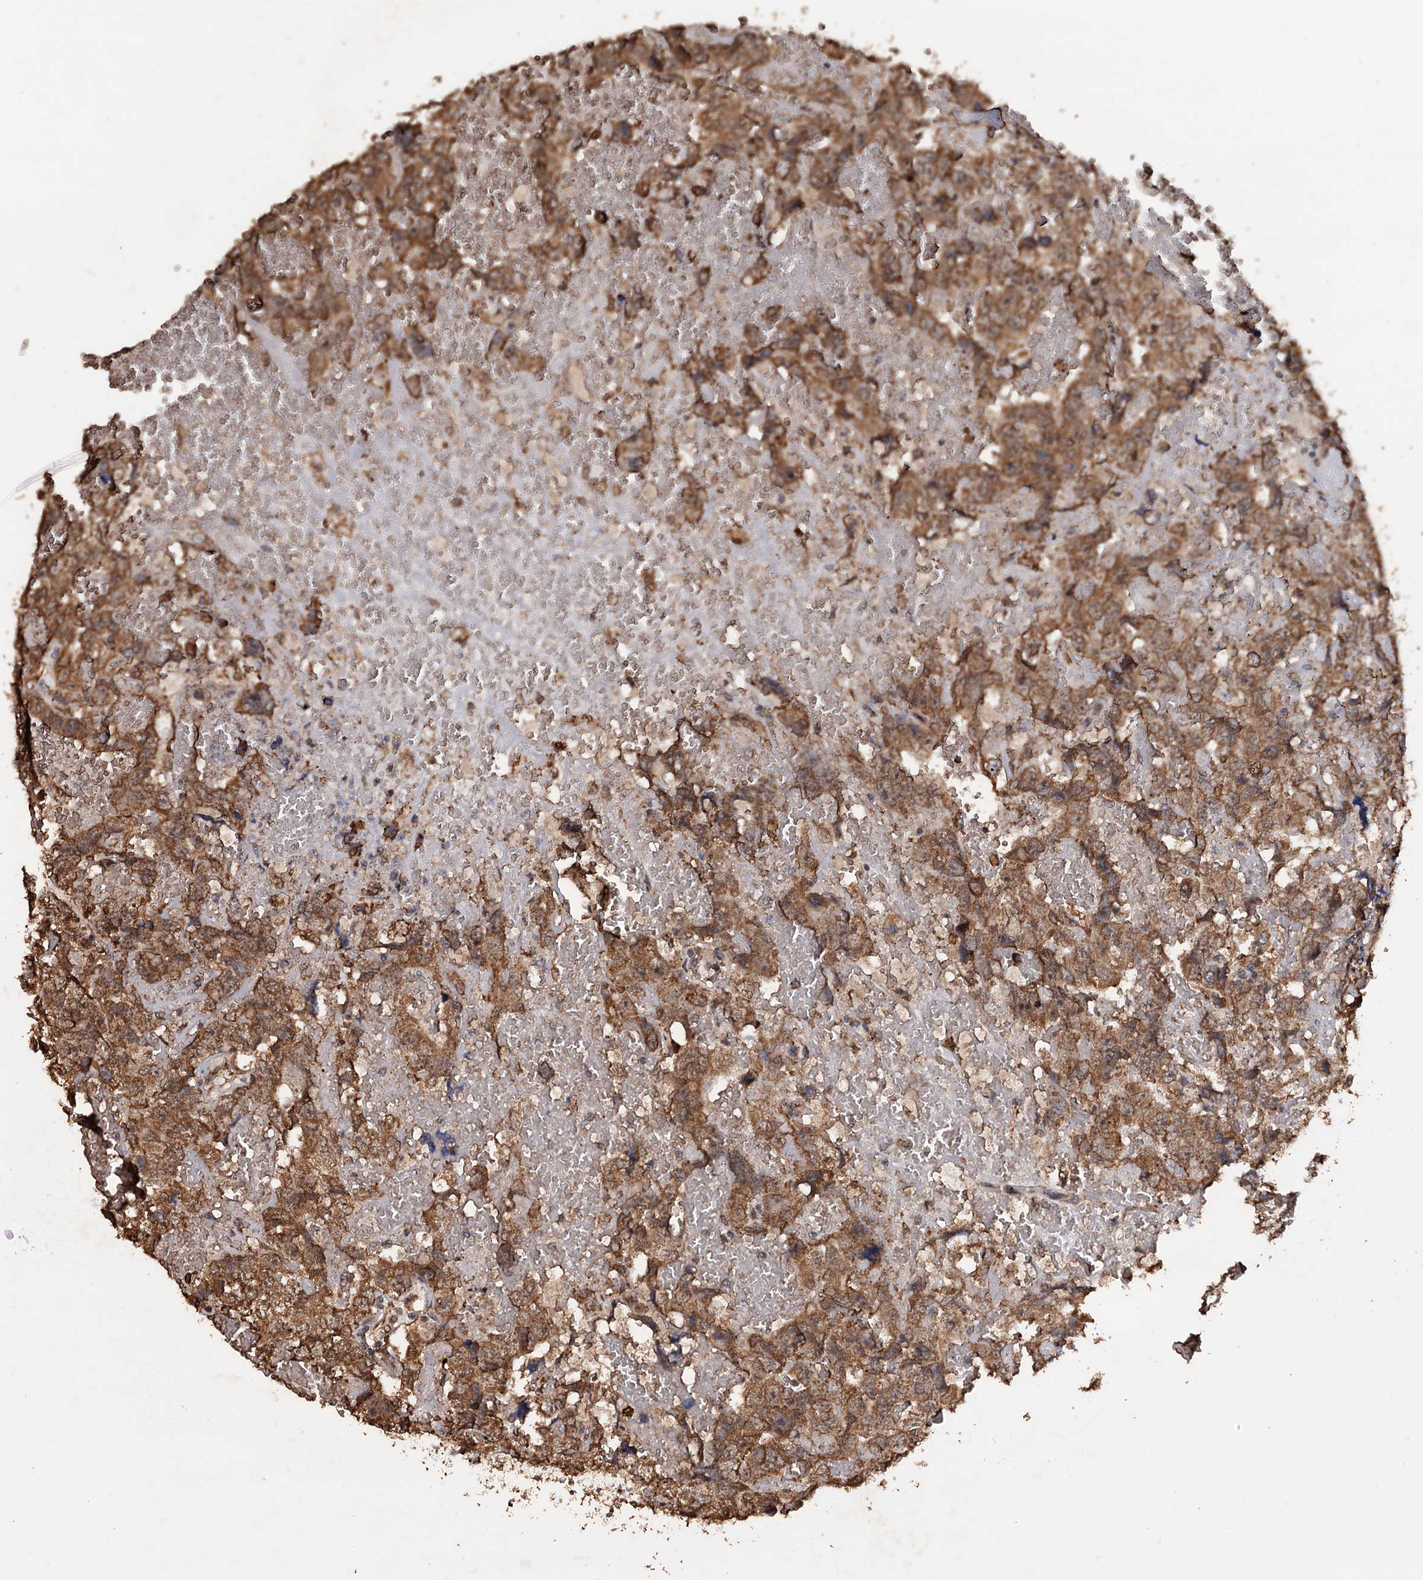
{"staining": {"intensity": "moderate", "quantity": ">75%", "location": "cytoplasmic/membranous,nuclear"}, "tissue": "testis cancer", "cell_type": "Tumor cells", "image_type": "cancer", "snomed": [{"axis": "morphology", "description": "Carcinoma, Embryonal, NOS"}, {"axis": "topography", "description": "Testis"}], "caption": "Tumor cells demonstrate medium levels of moderate cytoplasmic/membranous and nuclear staining in about >75% of cells in human embryonal carcinoma (testis).", "gene": "TBC1D12", "patient": {"sex": "male", "age": 45}}